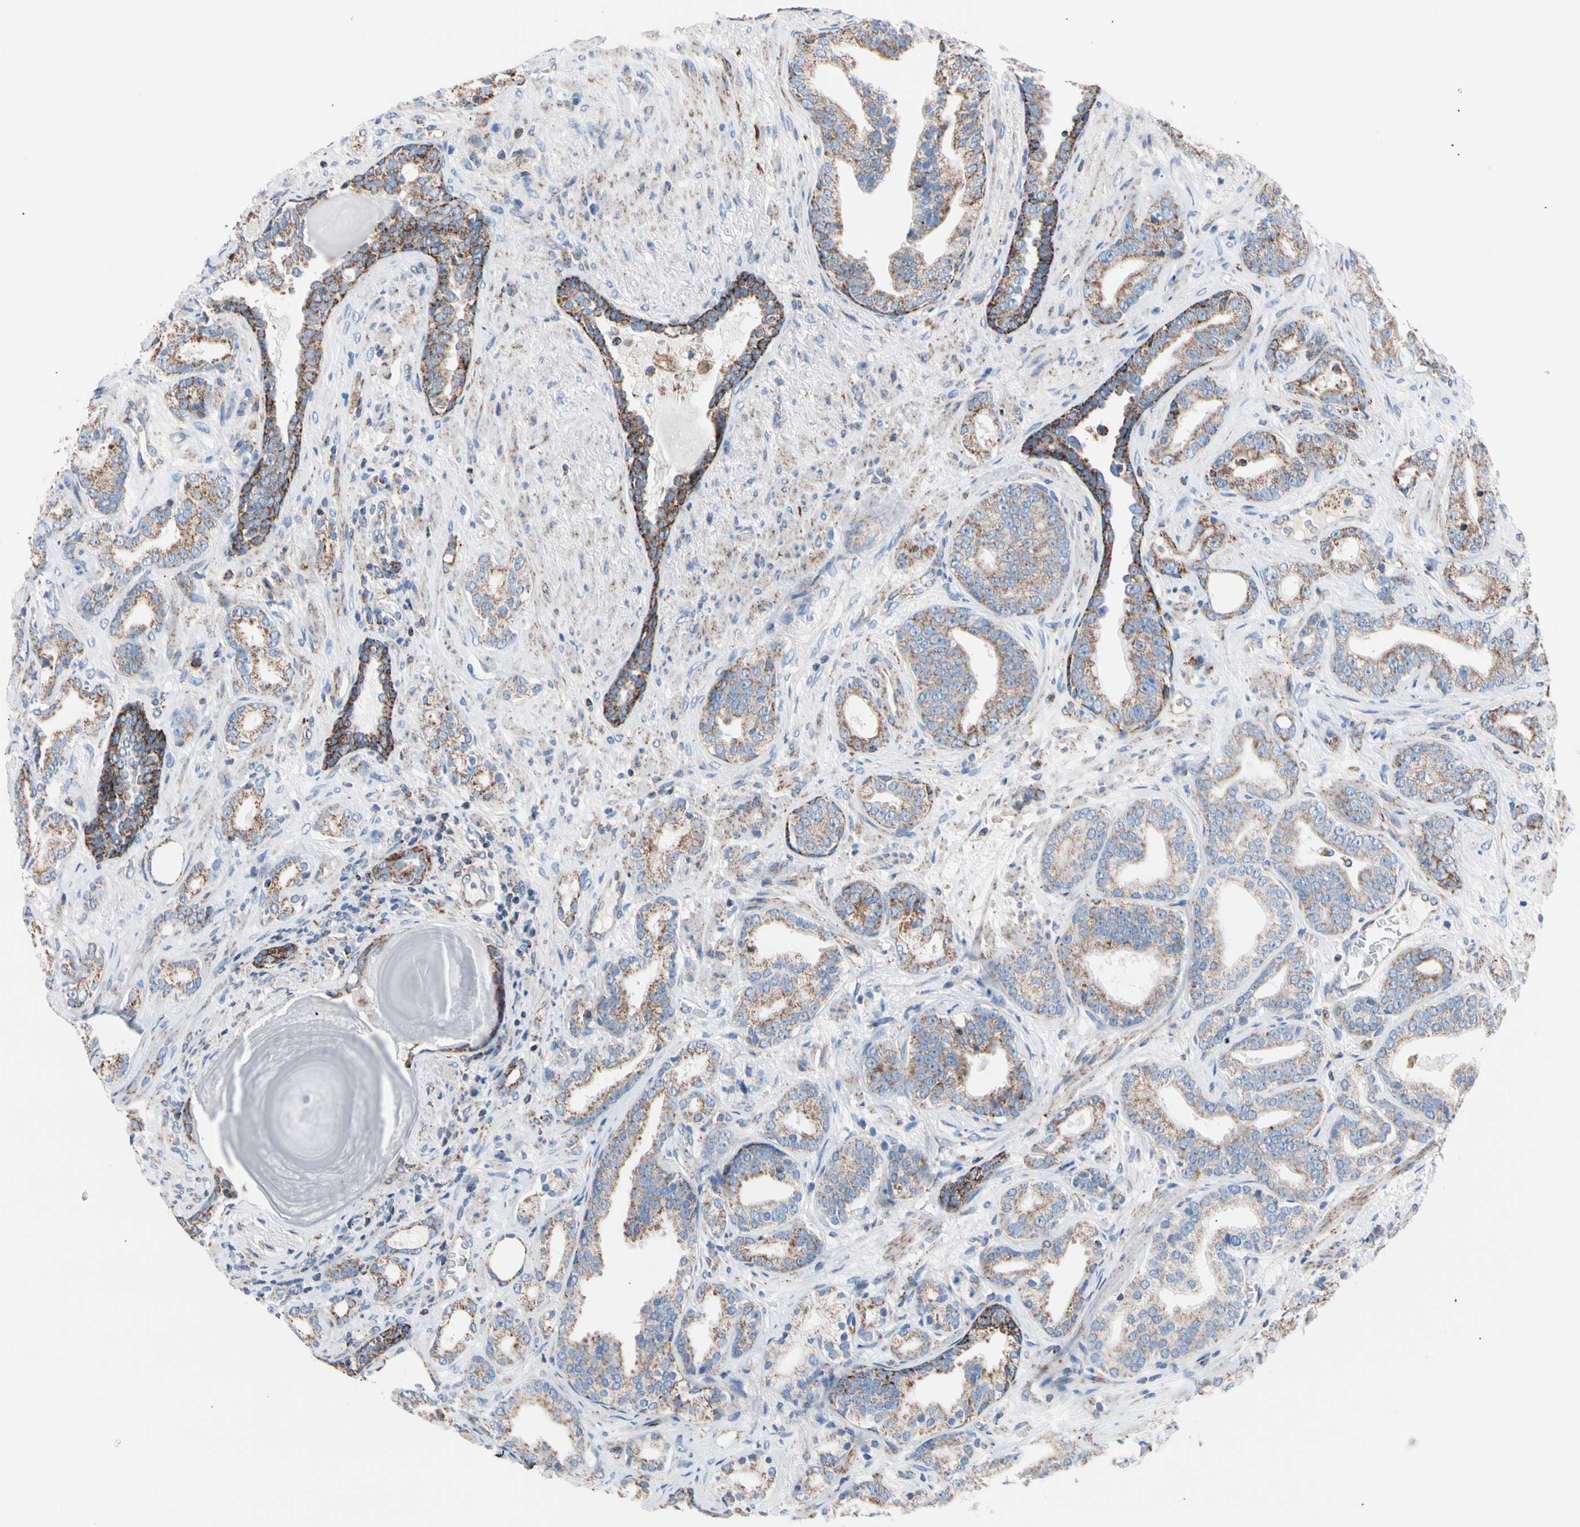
{"staining": {"intensity": "moderate", "quantity": ">75%", "location": "cytoplasmic/membranous"}, "tissue": "prostate cancer", "cell_type": "Tumor cells", "image_type": "cancer", "snomed": [{"axis": "morphology", "description": "Adenocarcinoma, Low grade"}, {"axis": "topography", "description": "Prostate"}], "caption": "This is an image of IHC staining of prostate cancer (low-grade adenocarcinoma), which shows moderate positivity in the cytoplasmic/membranous of tumor cells.", "gene": "HK1", "patient": {"sex": "male", "age": 63}}